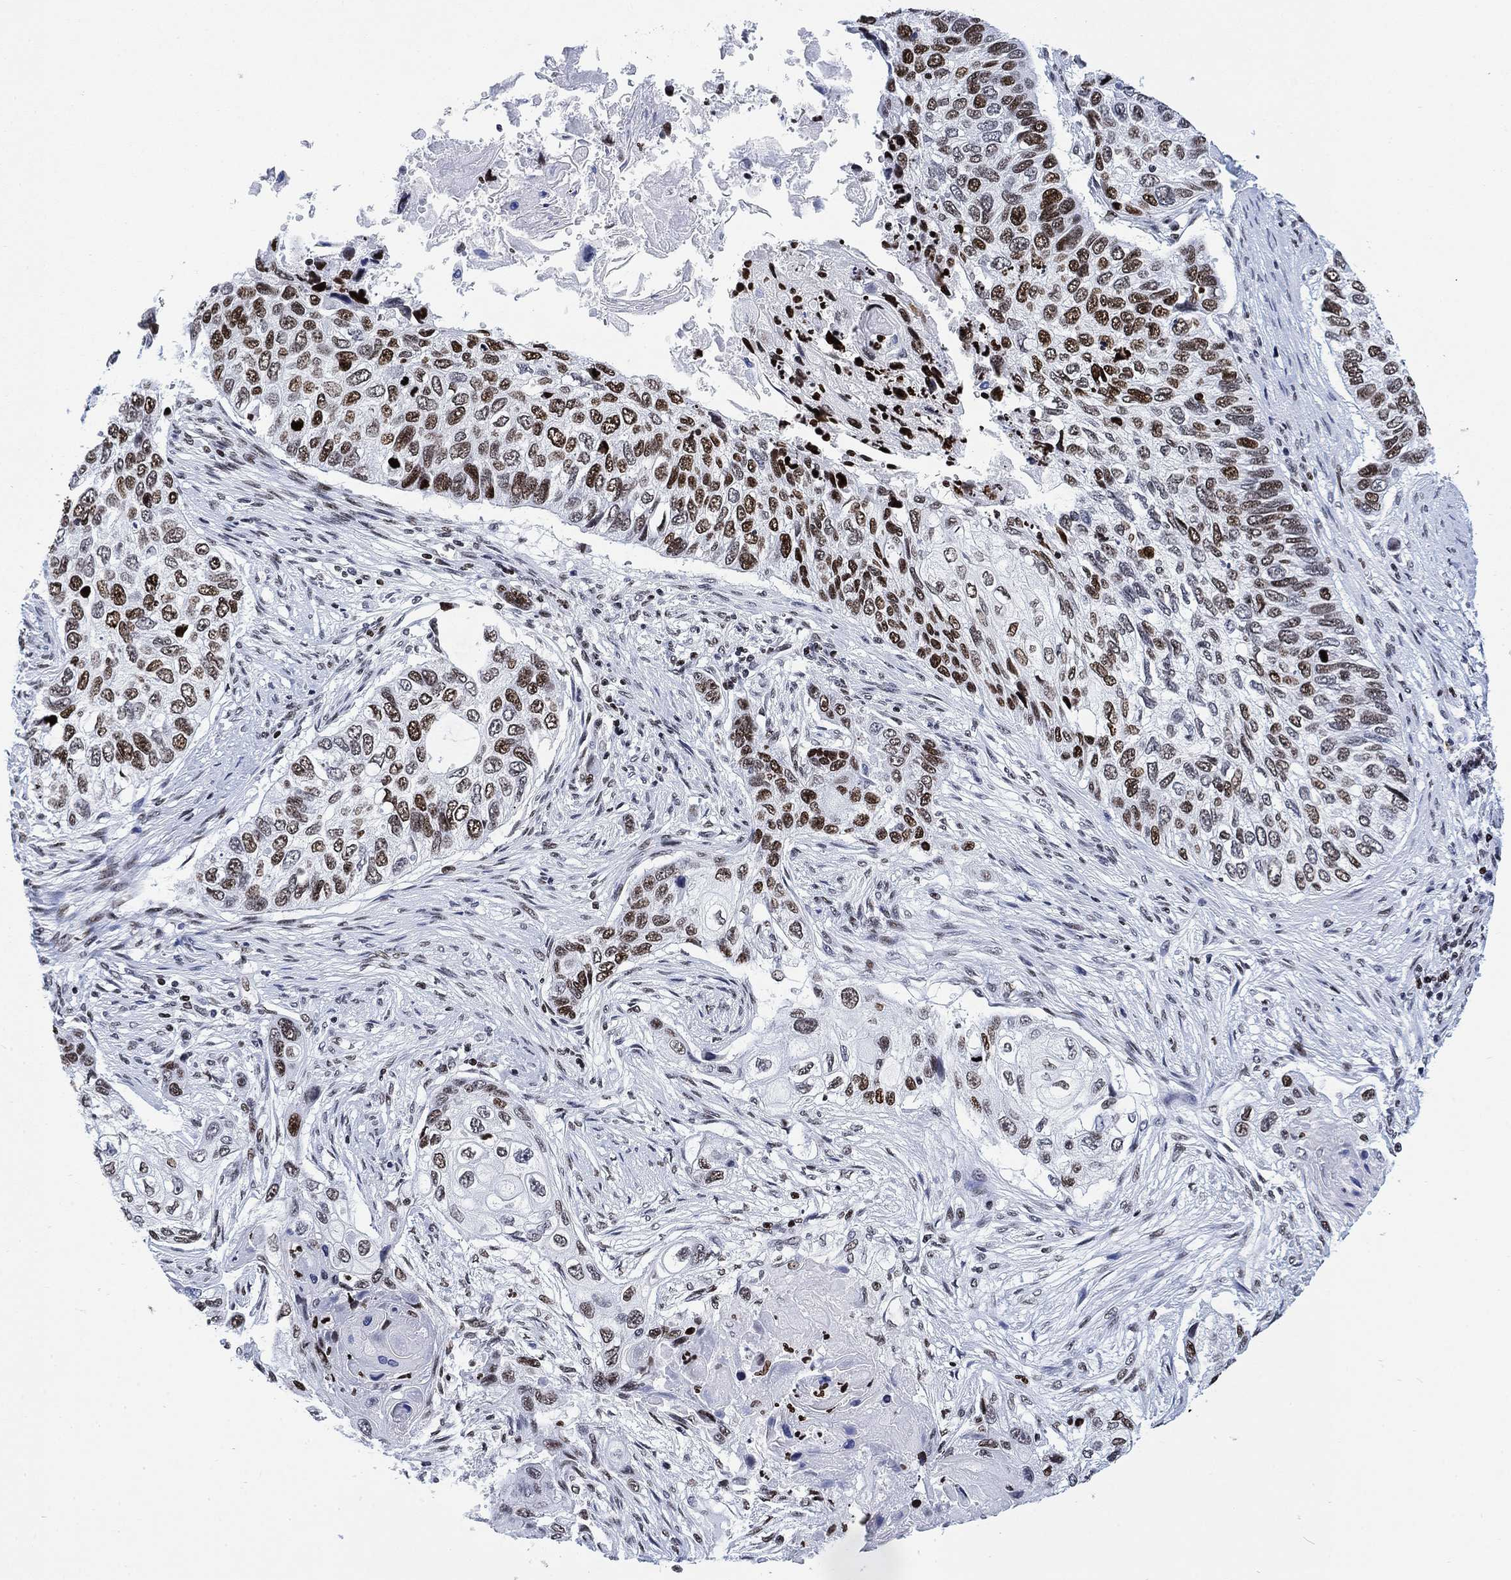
{"staining": {"intensity": "strong", "quantity": "25%-75%", "location": "nuclear"}, "tissue": "lung cancer", "cell_type": "Tumor cells", "image_type": "cancer", "snomed": [{"axis": "morphology", "description": "Normal tissue, NOS"}, {"axis": "morphology", "description": "Squamous cell carcinoma, NOS"}, {"axis": "topography", "description": "Bronchus"}, {"axis": "topography", "description": "Lung"}], "caption": "Brown immunohistochemical staining in lung squamous cell carcinoma exhibits strong nuclear expression in approximately 25%-75% of tumor cells.", "gene": "H1-10", "patient": {"sex": "male", "age": 69}}